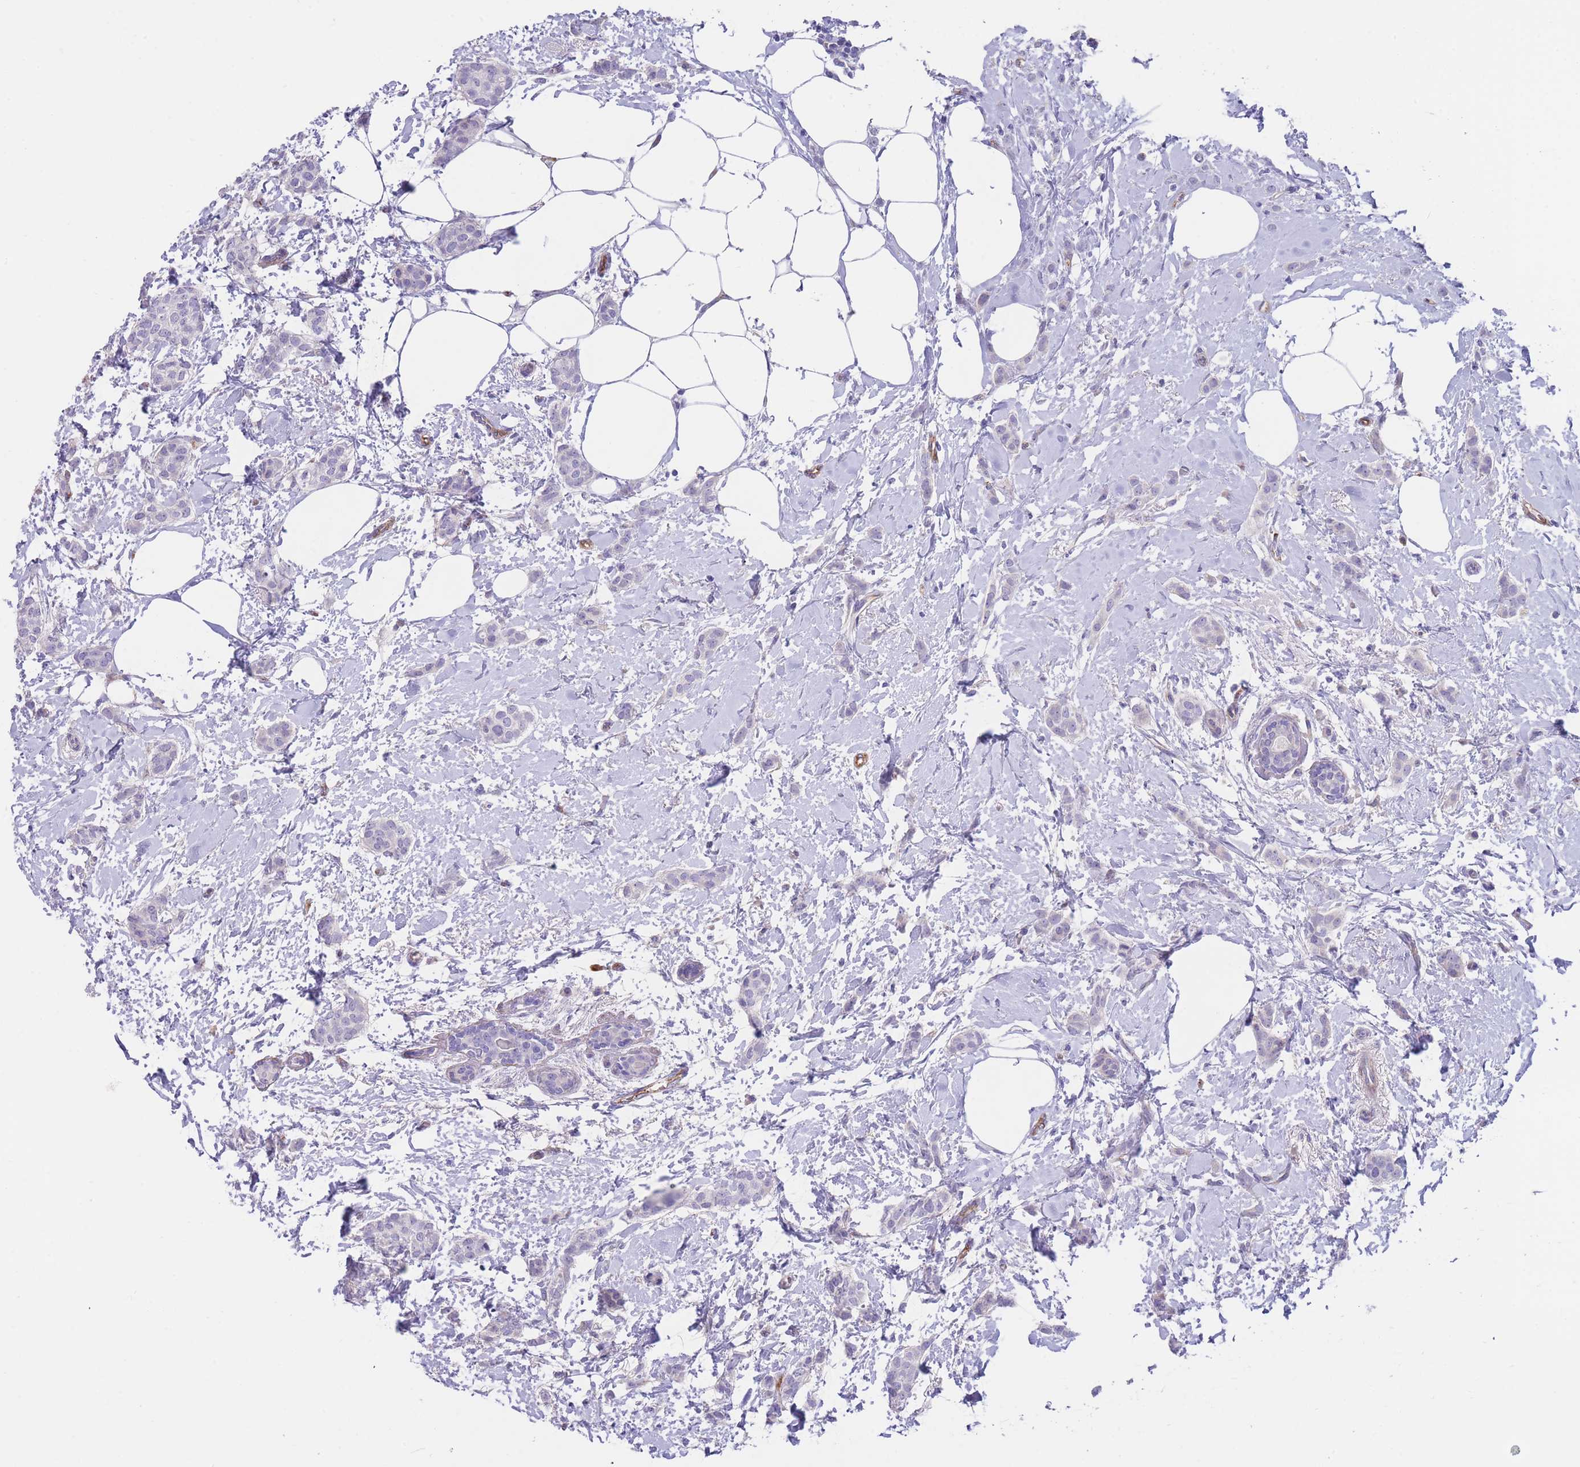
{"staining": {"intensity": "negative", "quantity": "none", "location": "none"}, "tissue": "breast cancer", "cell_type": "Tumor cells", "image_type": "cancer", "snomed": [{"axis": "morphology", "description": "Duct carcinoma"}, {"axis": "topography", "description": "Breast"}], "caption": "Tumor cells are negative for protein expression in human breast cancer (infiltrating ductal carcinoma).", "gene": "DET1", "patient": {"sex": "female", "age": 72}}